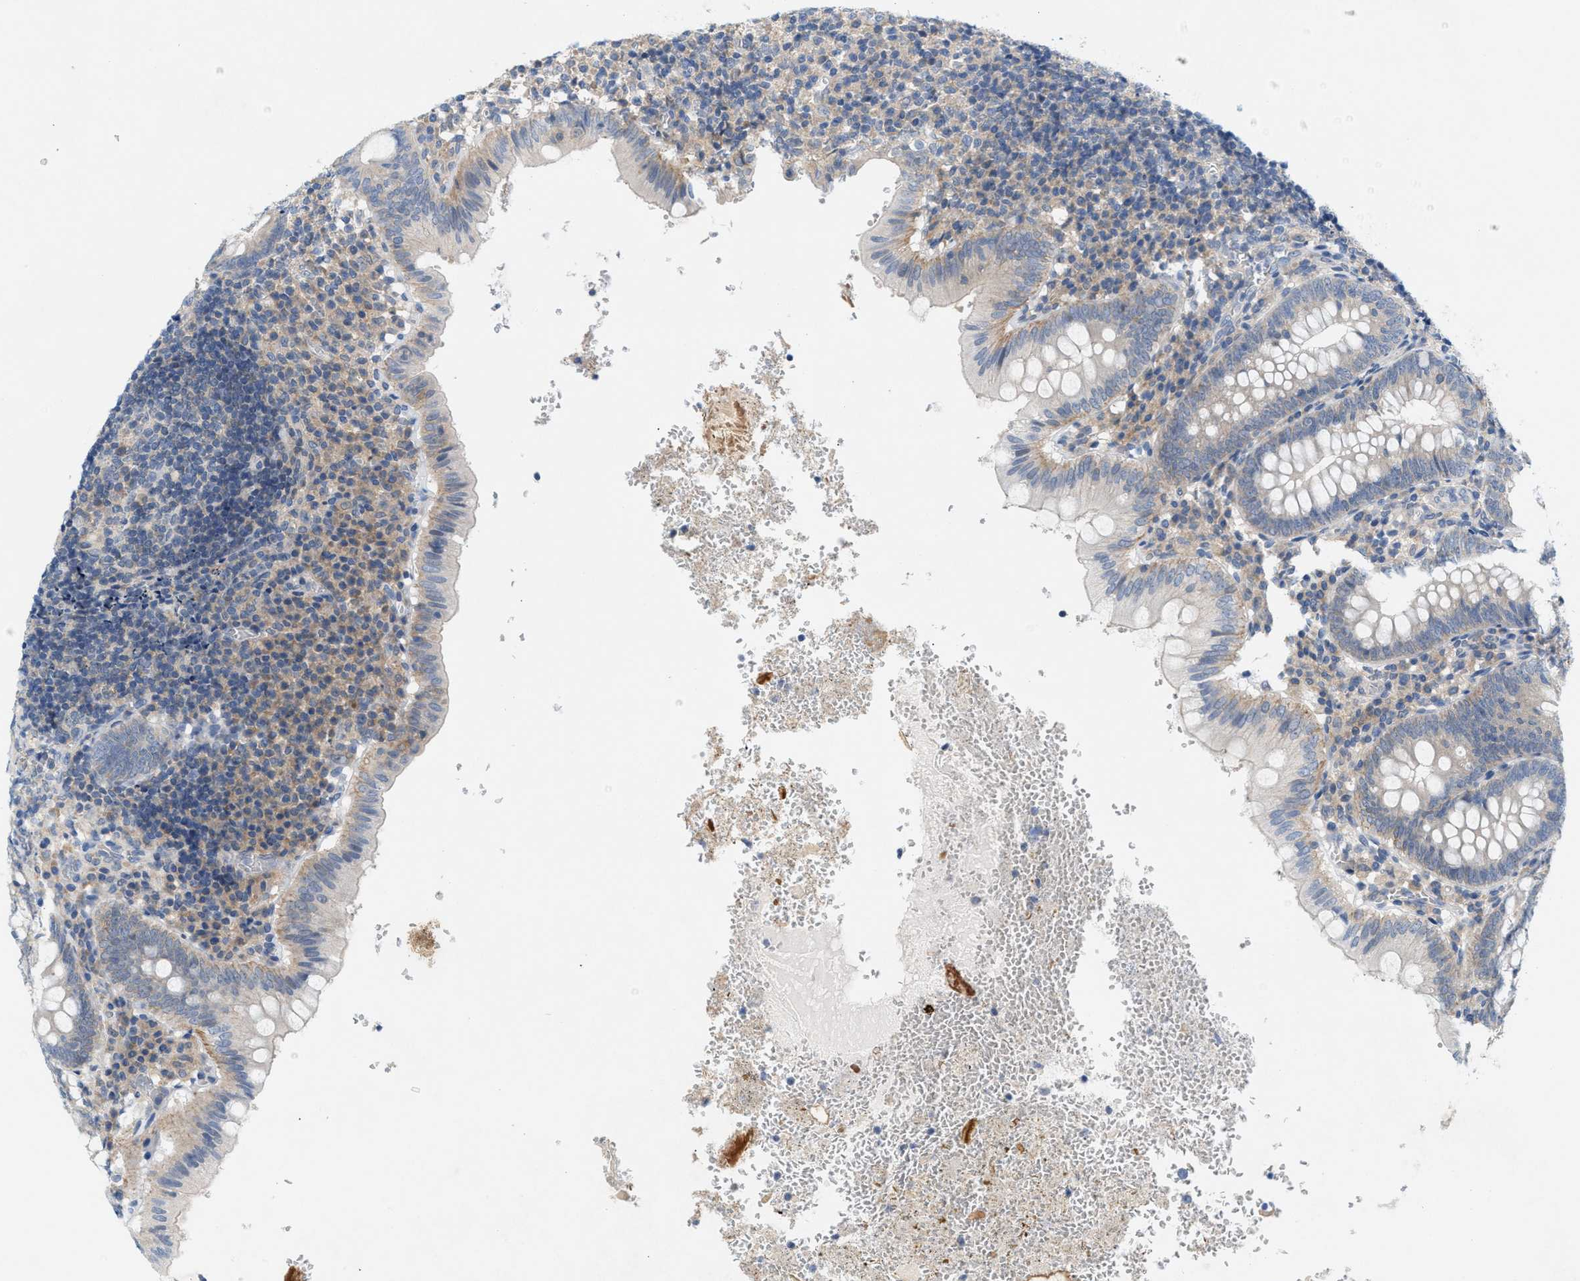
{"staining": {"intensity": "weak", "quantity": "25%-75%", "location": "cytoplasmic/membranous"}, "tissue": "appendix", "cell_type": "Glandular cells", "image_type": "normal", "snomed": [{"axis": "morphology", "description": "Normal tissue, NOS"}, {"axis": "topography", "description": "Appendix"}], "caption": "Approximately 25%-75% of glandular cells in normal human appendix demonstrate weak cytoplasmic/membranous protein staining as visualized by brown immunohistochemical staining.", "gene": "WIPI2", "patient": {"sex": "male", "age": 8}}